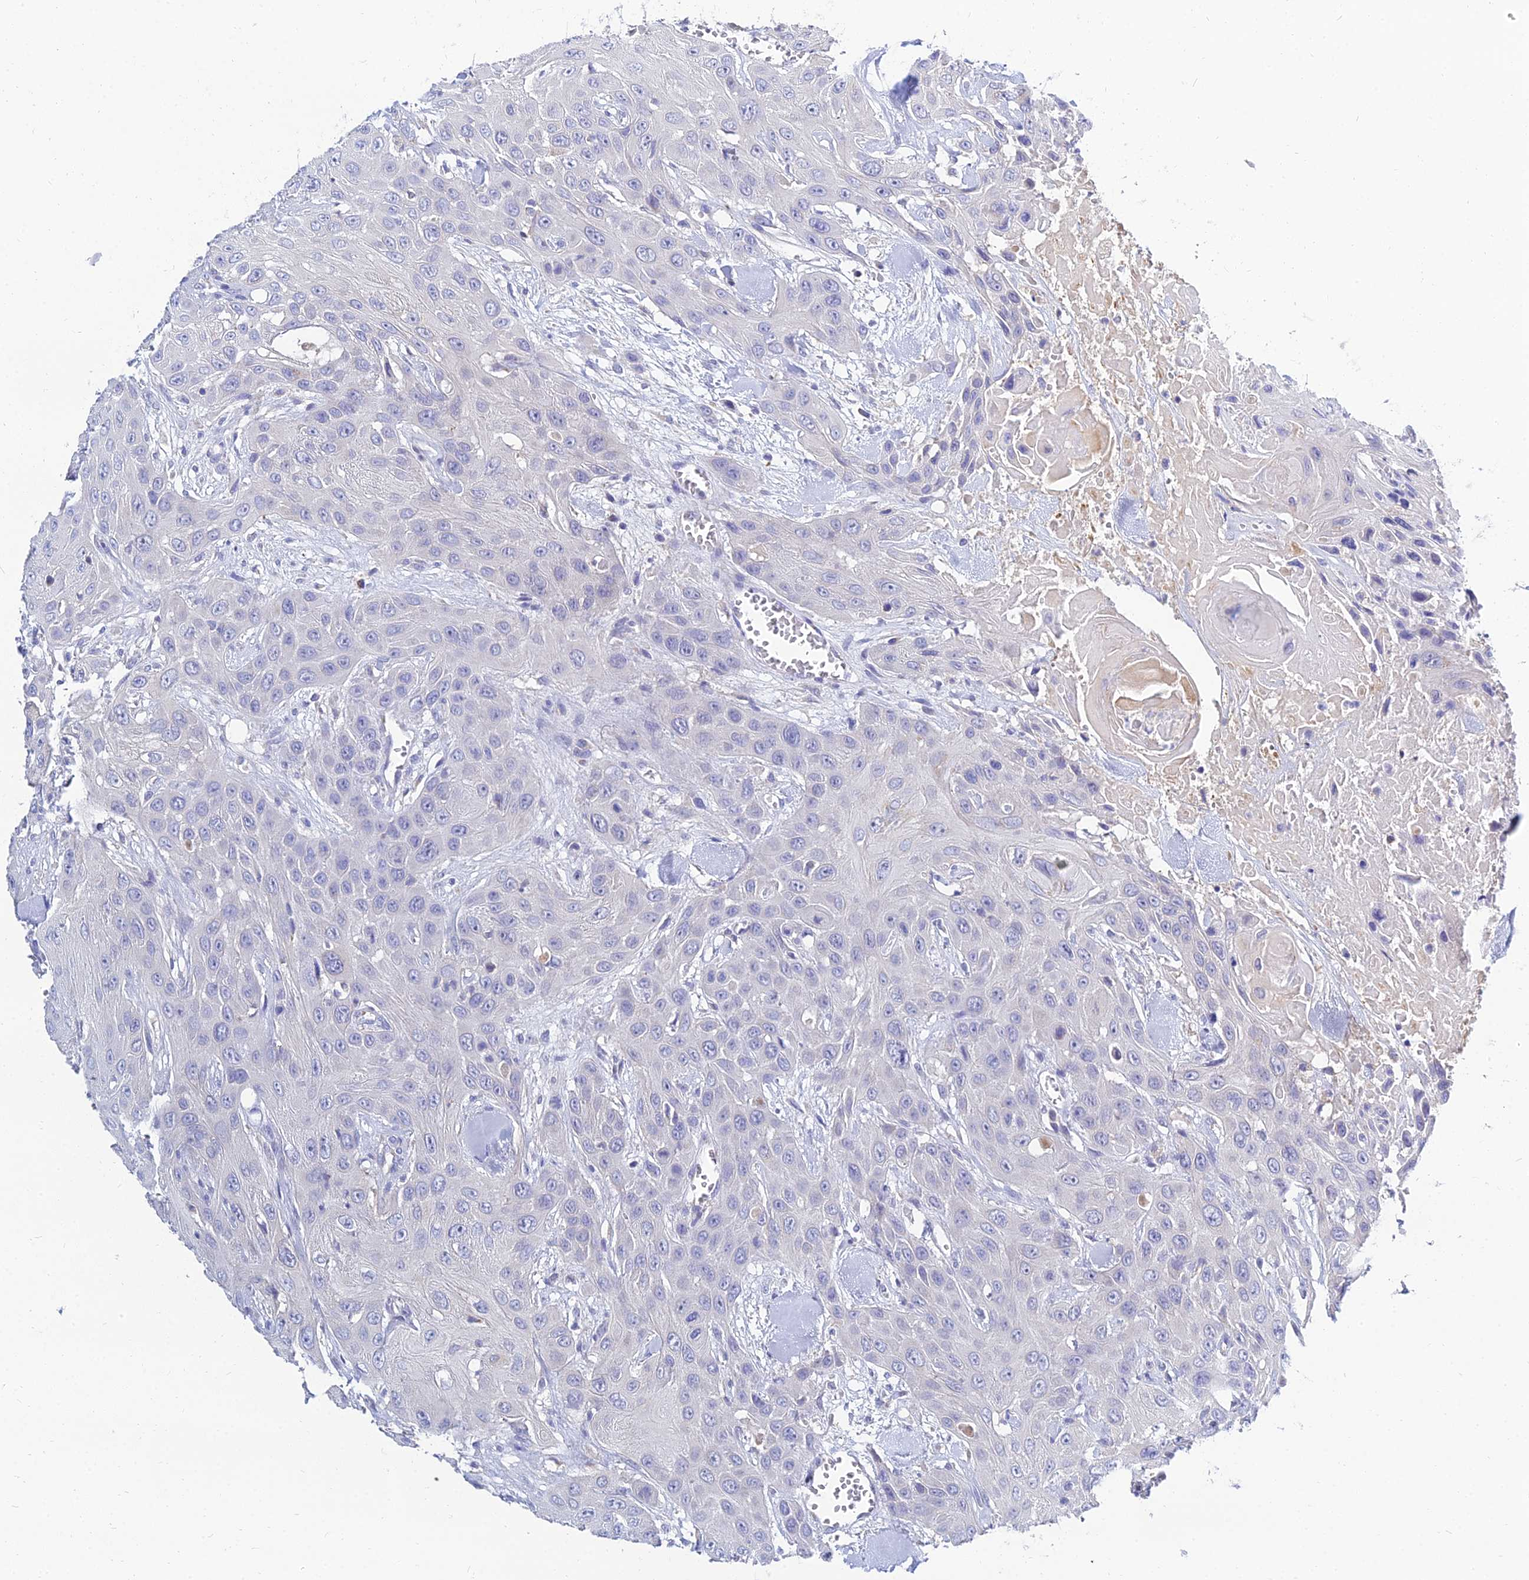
{"staining": {"intensity": "negative", "quantity": "none", "location": "none"}, "tissue": "head and neck cancer", "cell_type": "Tumor cells", "image_type": "cancer", "snomed": [{"axis": "morphology", "description": "Squamous cell carcinoma, NOS"}, {"axis": "topography", "description": "Head-Neck"}], "caption": "Head and neck squamous cell carcinoma stained for a protein using immunohistochemistry exhibits no staining tumor cells.", "gene": "NPY", "patient": {"sex": "male", "age": 81}}